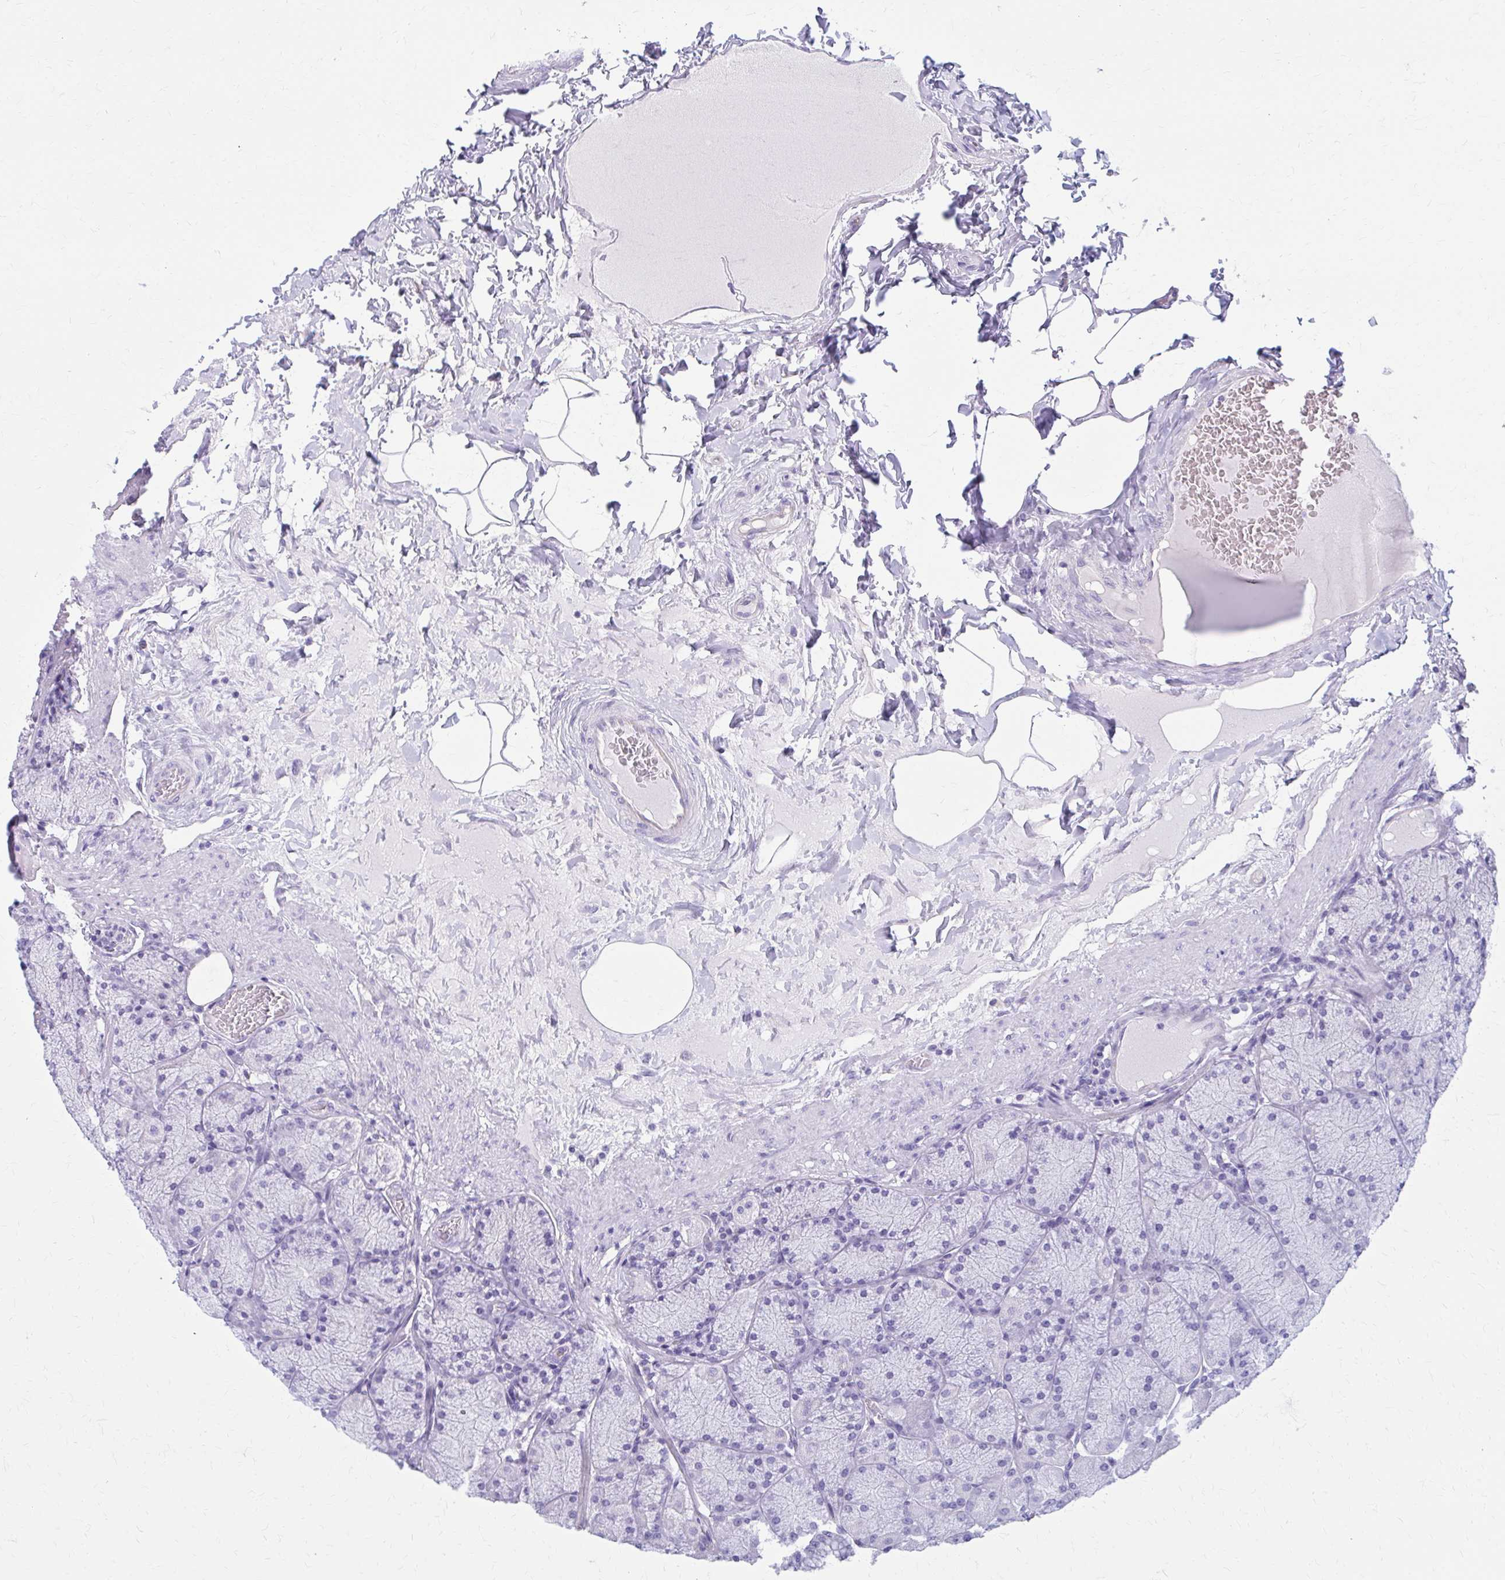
{"staining": {"intensity": "negative", "quantity": "none", "location": "none"}, "tissue": "stomach", "cell_type": "Glandular cells", "image_type": "normal", "snomed": [{"axis": "morphology", "description": "Normal tissue, NOS"}, {"axis": "topography", "description": "Stomach, upper"}], "caption": "This is an immunohistochemistry micrograph of normal human stomach. There is no expression in glandular cells.", "gene": "GFAP", "patient": {"sex": "female", "age": 56}}